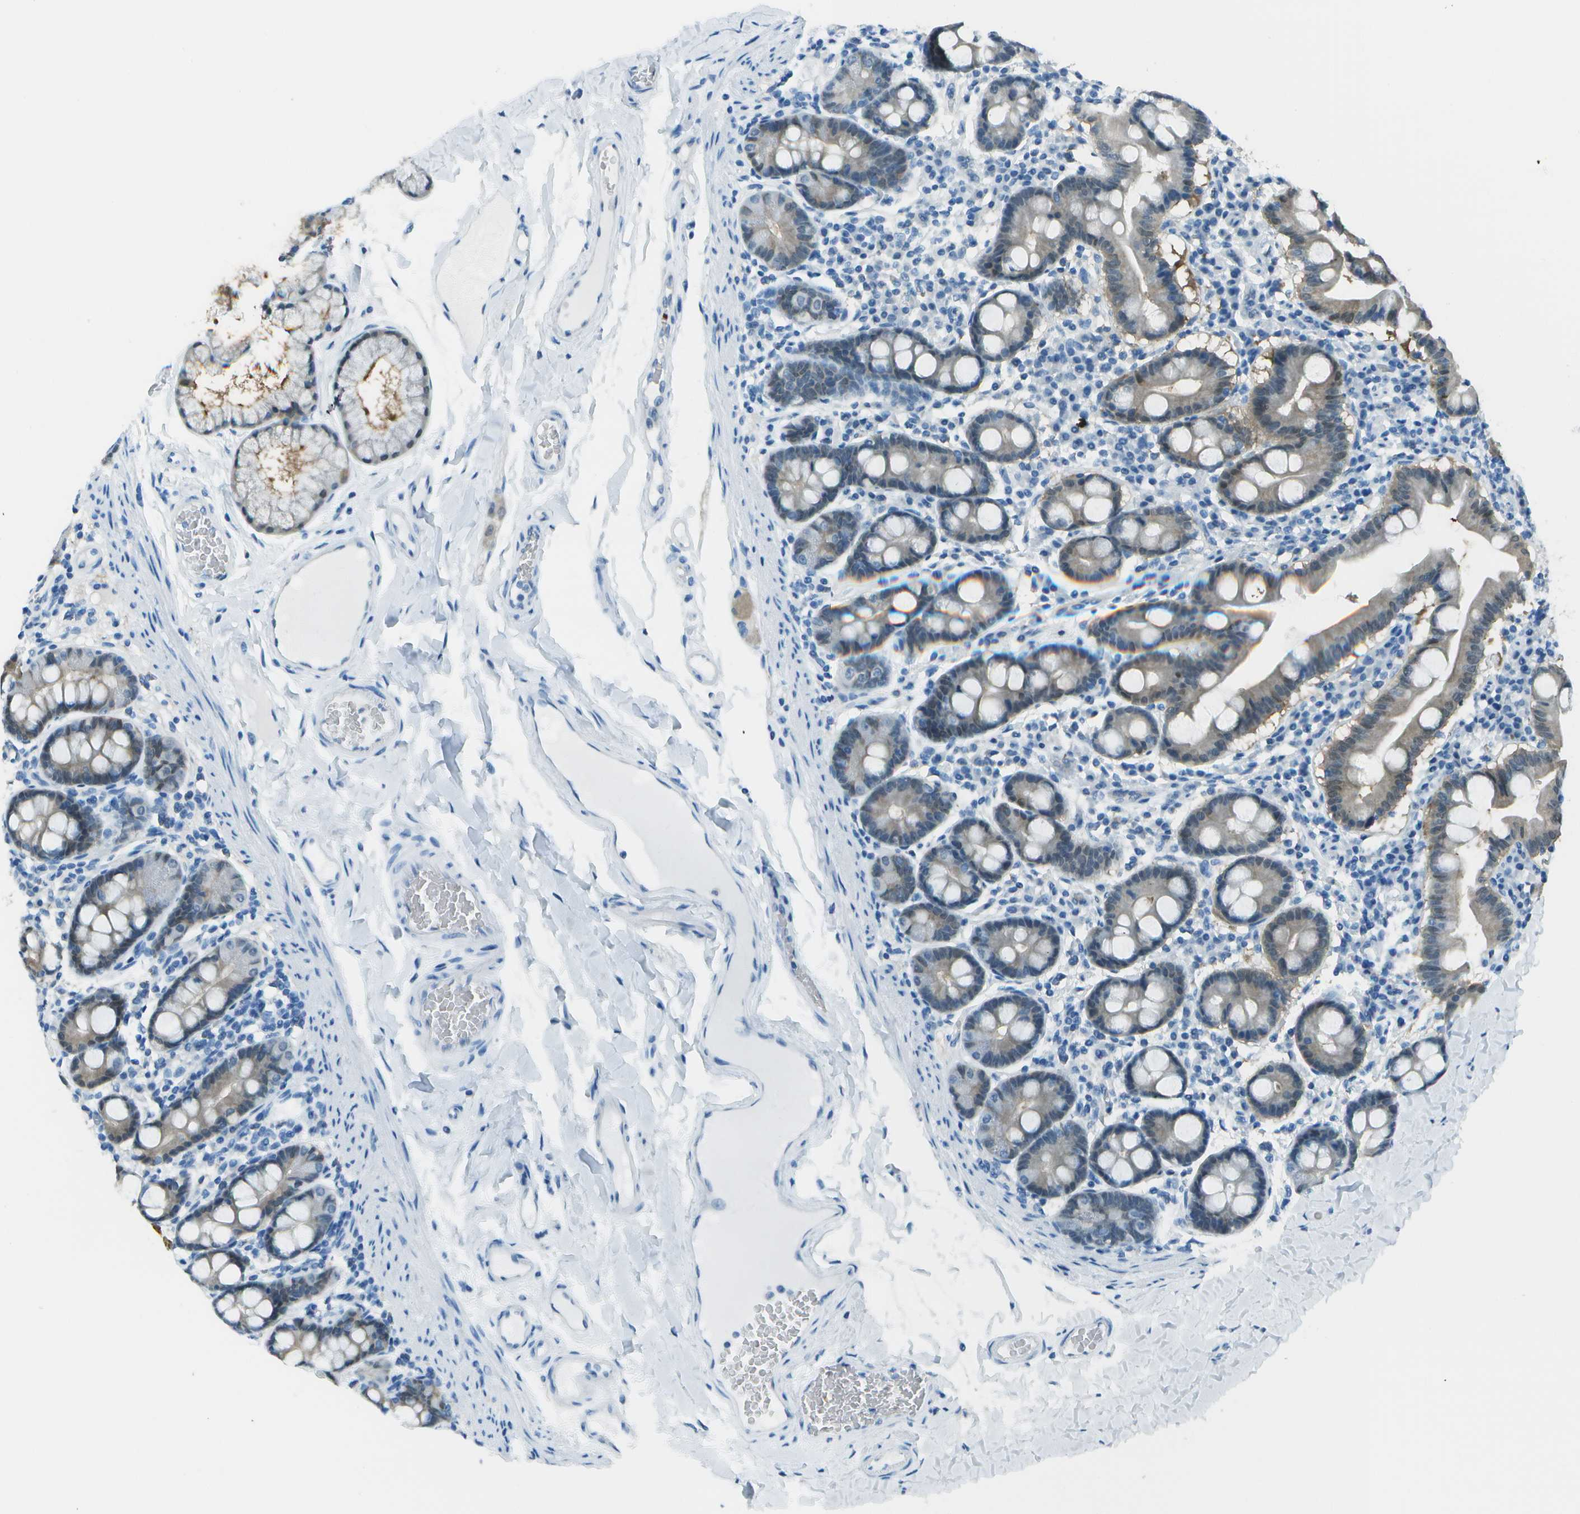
{"staining": {"intensity": "weak", "quantity": "<25%", "location": "cytoplasmic/membranous"}, "tissue": "duodenum", "cell_type": "Glandular cells", "image_type": "normal", "snomed": [{"axis": "morphology", "description": "Normal tissue, NOS"}, {"axis": "topography", "description": "Duodenum"}], "caption": "Micrograph shows no protein staining in glandular cells of unremarkable duodenum. Brightfield microscopy of immunohistochemistry stained with DAB (brown) and hematoxylin (blue), captured at high magnification.", "gene": "ASL", "patient": {"sex": "male", "age": 50}}